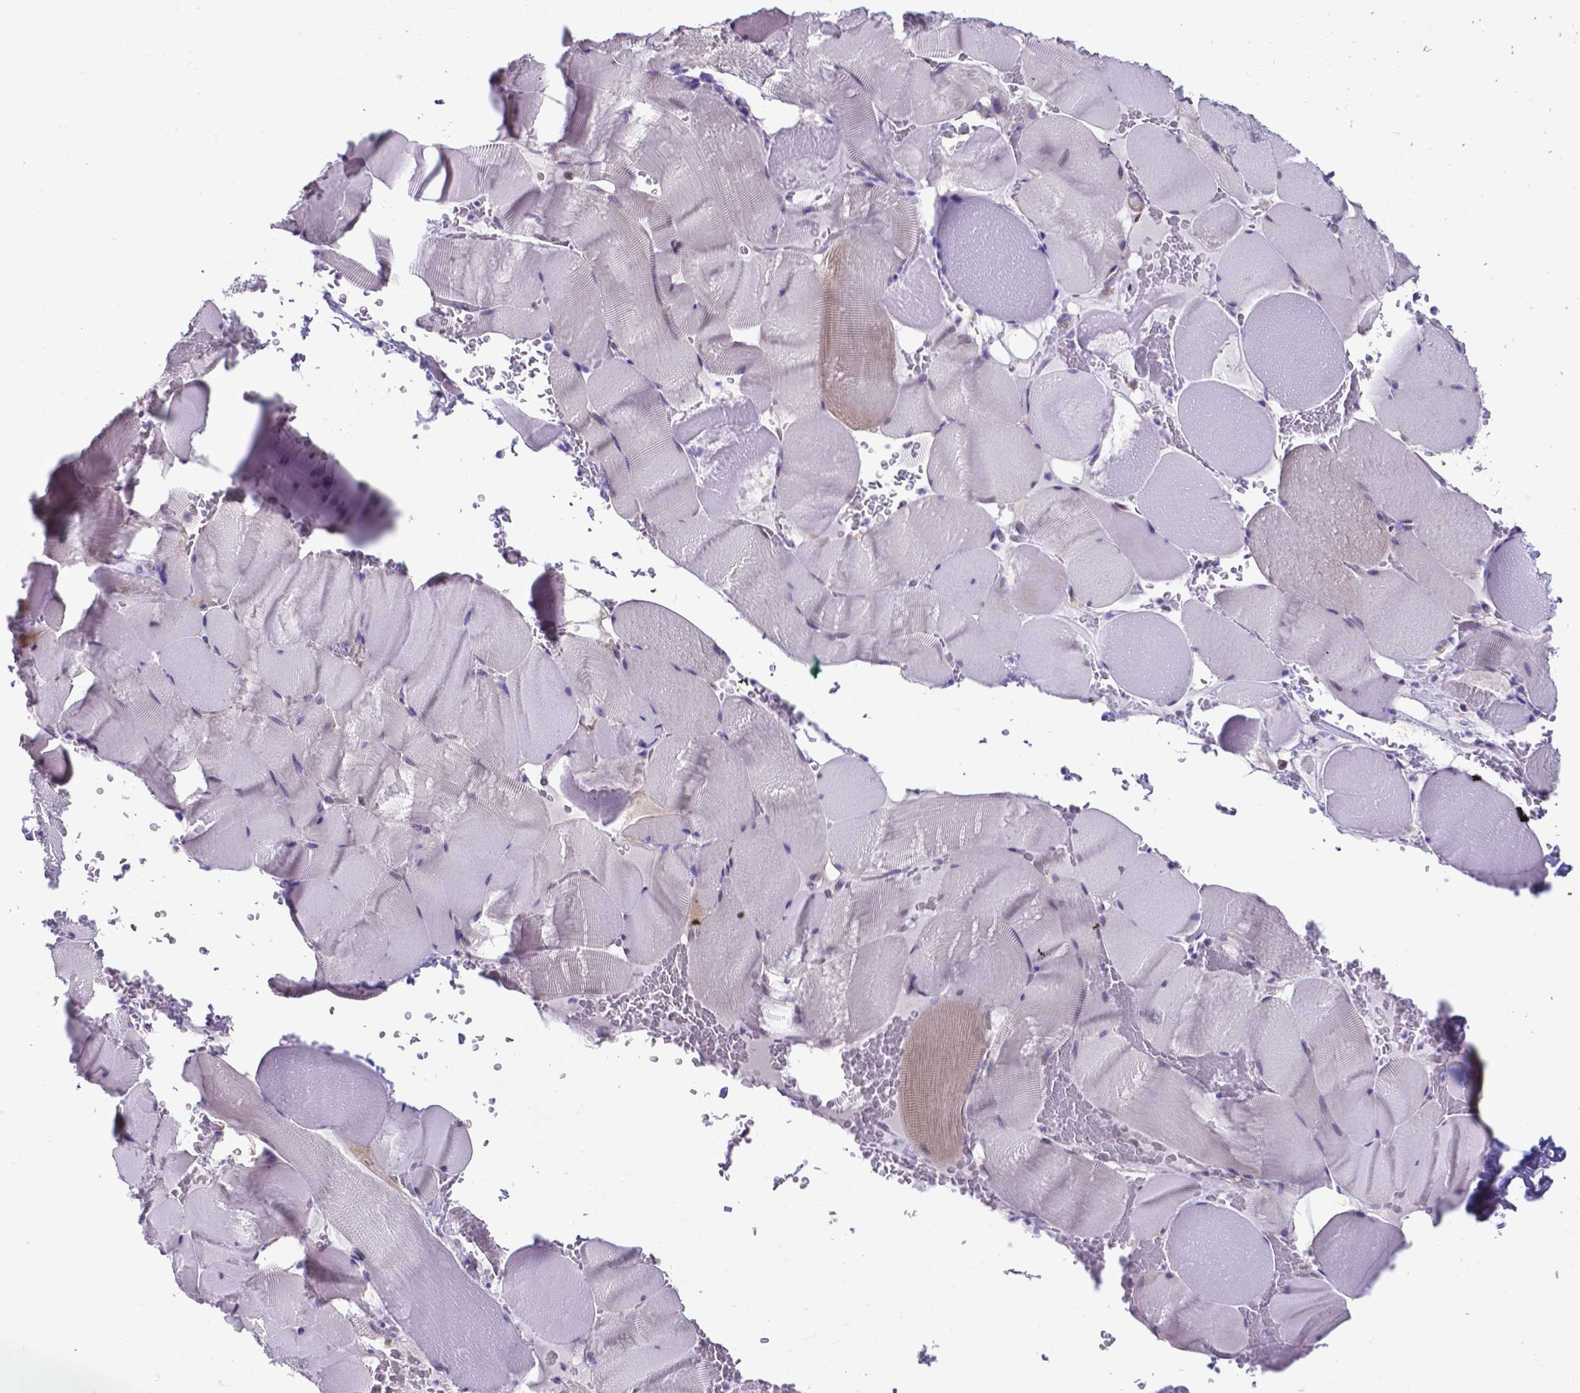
{"staining": {"intensity": "weak", "quantity": "<25%", "location": "cytoplasmic/membranous"}, "tissue": "skeletal muscle", "cell_type": "Myocytes", "image_type": "normal", "snomed": [{"axis": "morphology", "description": "Normal tissue, NOS"}, {"axis": "topography", "description": "Skeletal muscle"}], "caption": "Myocytes show no significant expression in normal skeletal muscle. The staining is performed using DAB brown chromogen with nuclei counter-stained in using hematoxylin.", "gene": "RPL6", "patient": {"sex": "male", "age": 56}}